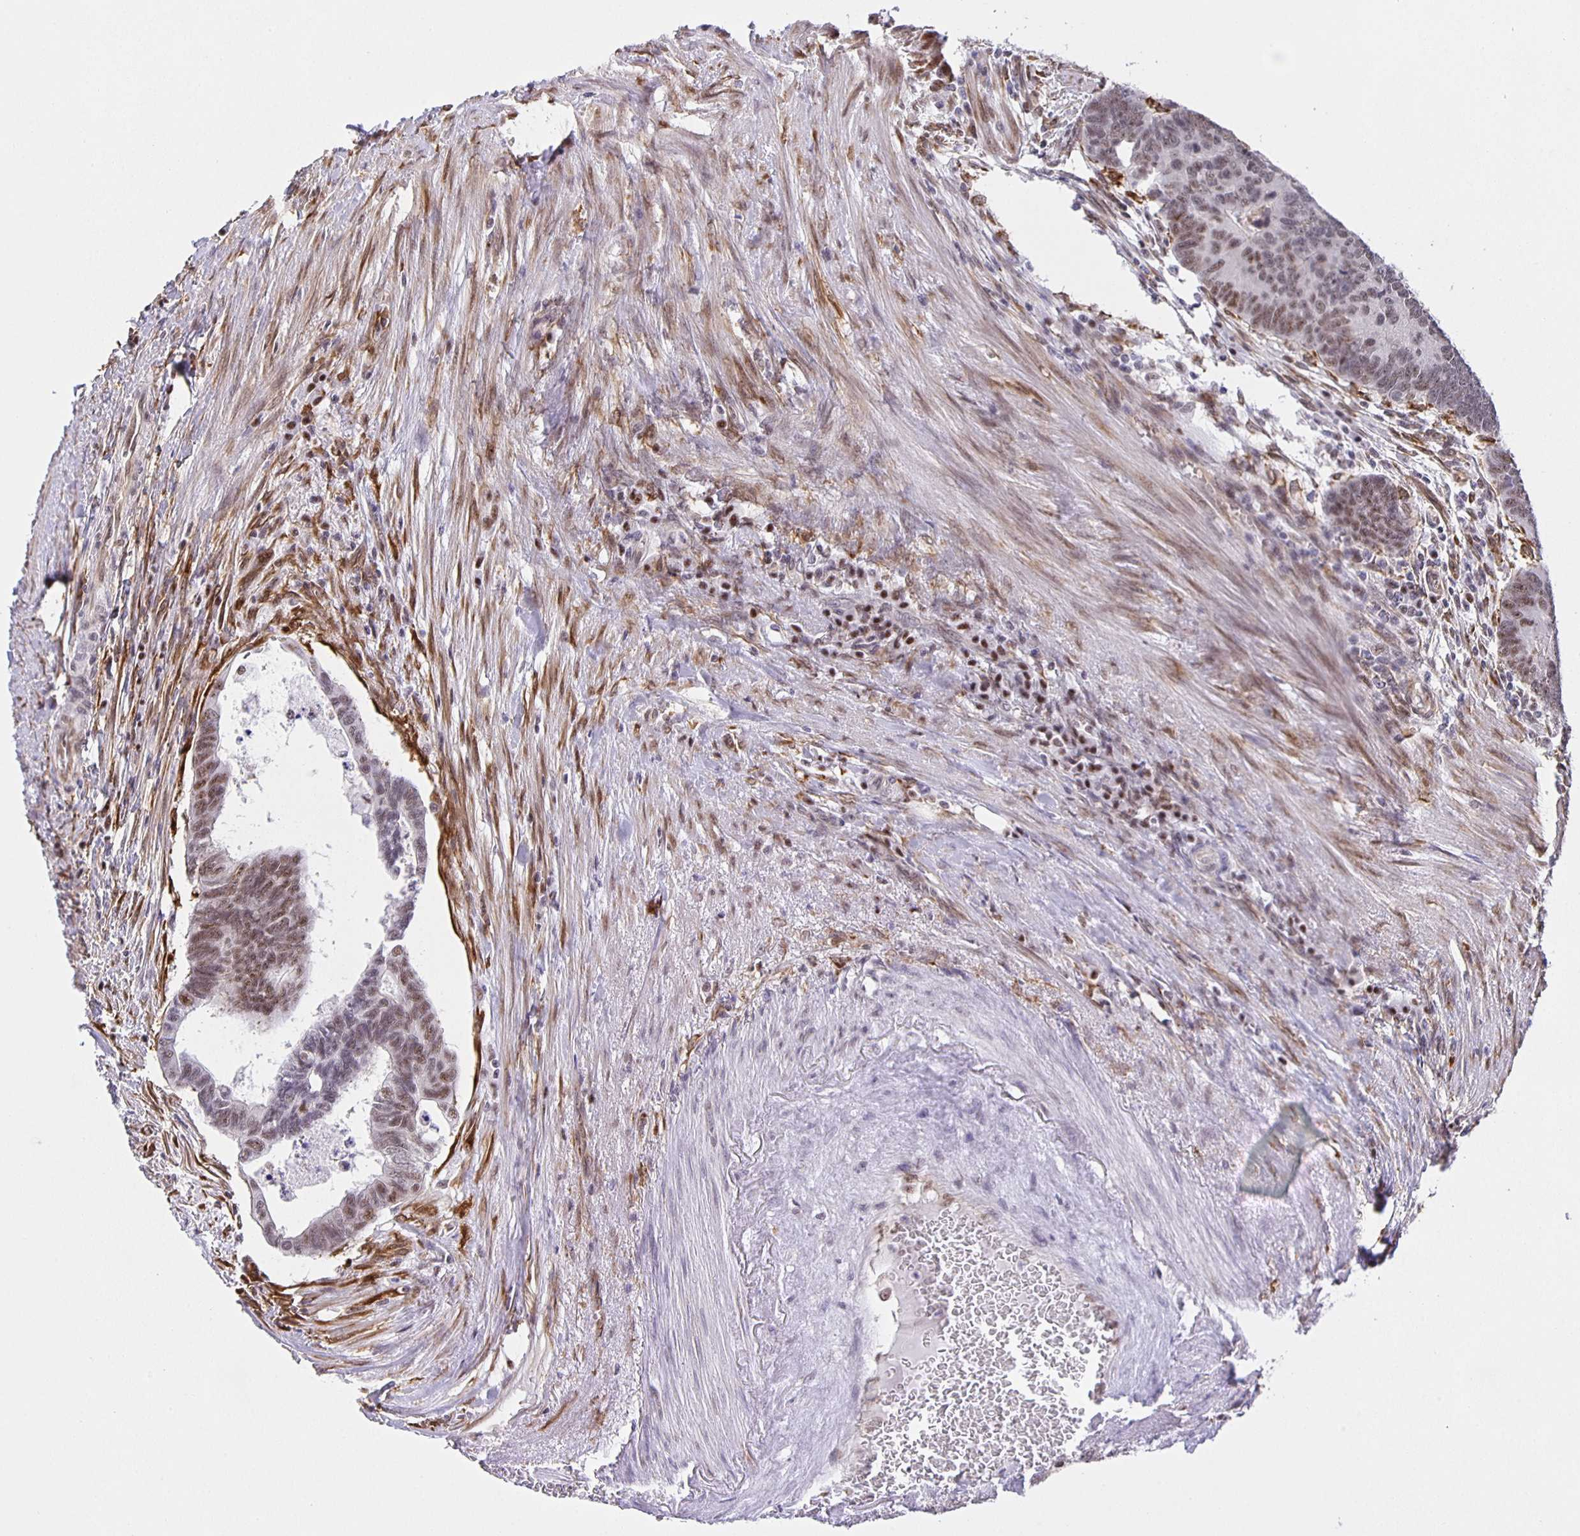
{"staining": {"intensity": "moderate", "quantity": ">75%", "location": "nuclear"}, "tissue": "colorectal cancer", "cell_type": "Tumor cells", "image_type": "cancer", "snomed": [{"axis": "morphology", "description": "Adenocarcinoma, NOS"}, {"axis": "topography", "description": "Colon"}], "caption": "Immunohistochemical staining of colorectal adenocarcinoma exhibits medium levels of moderate nuclear expression in about >75% of tumor cells.", "gene": "ZRANB2", "patient": {"sex": "male", "age": 62}}